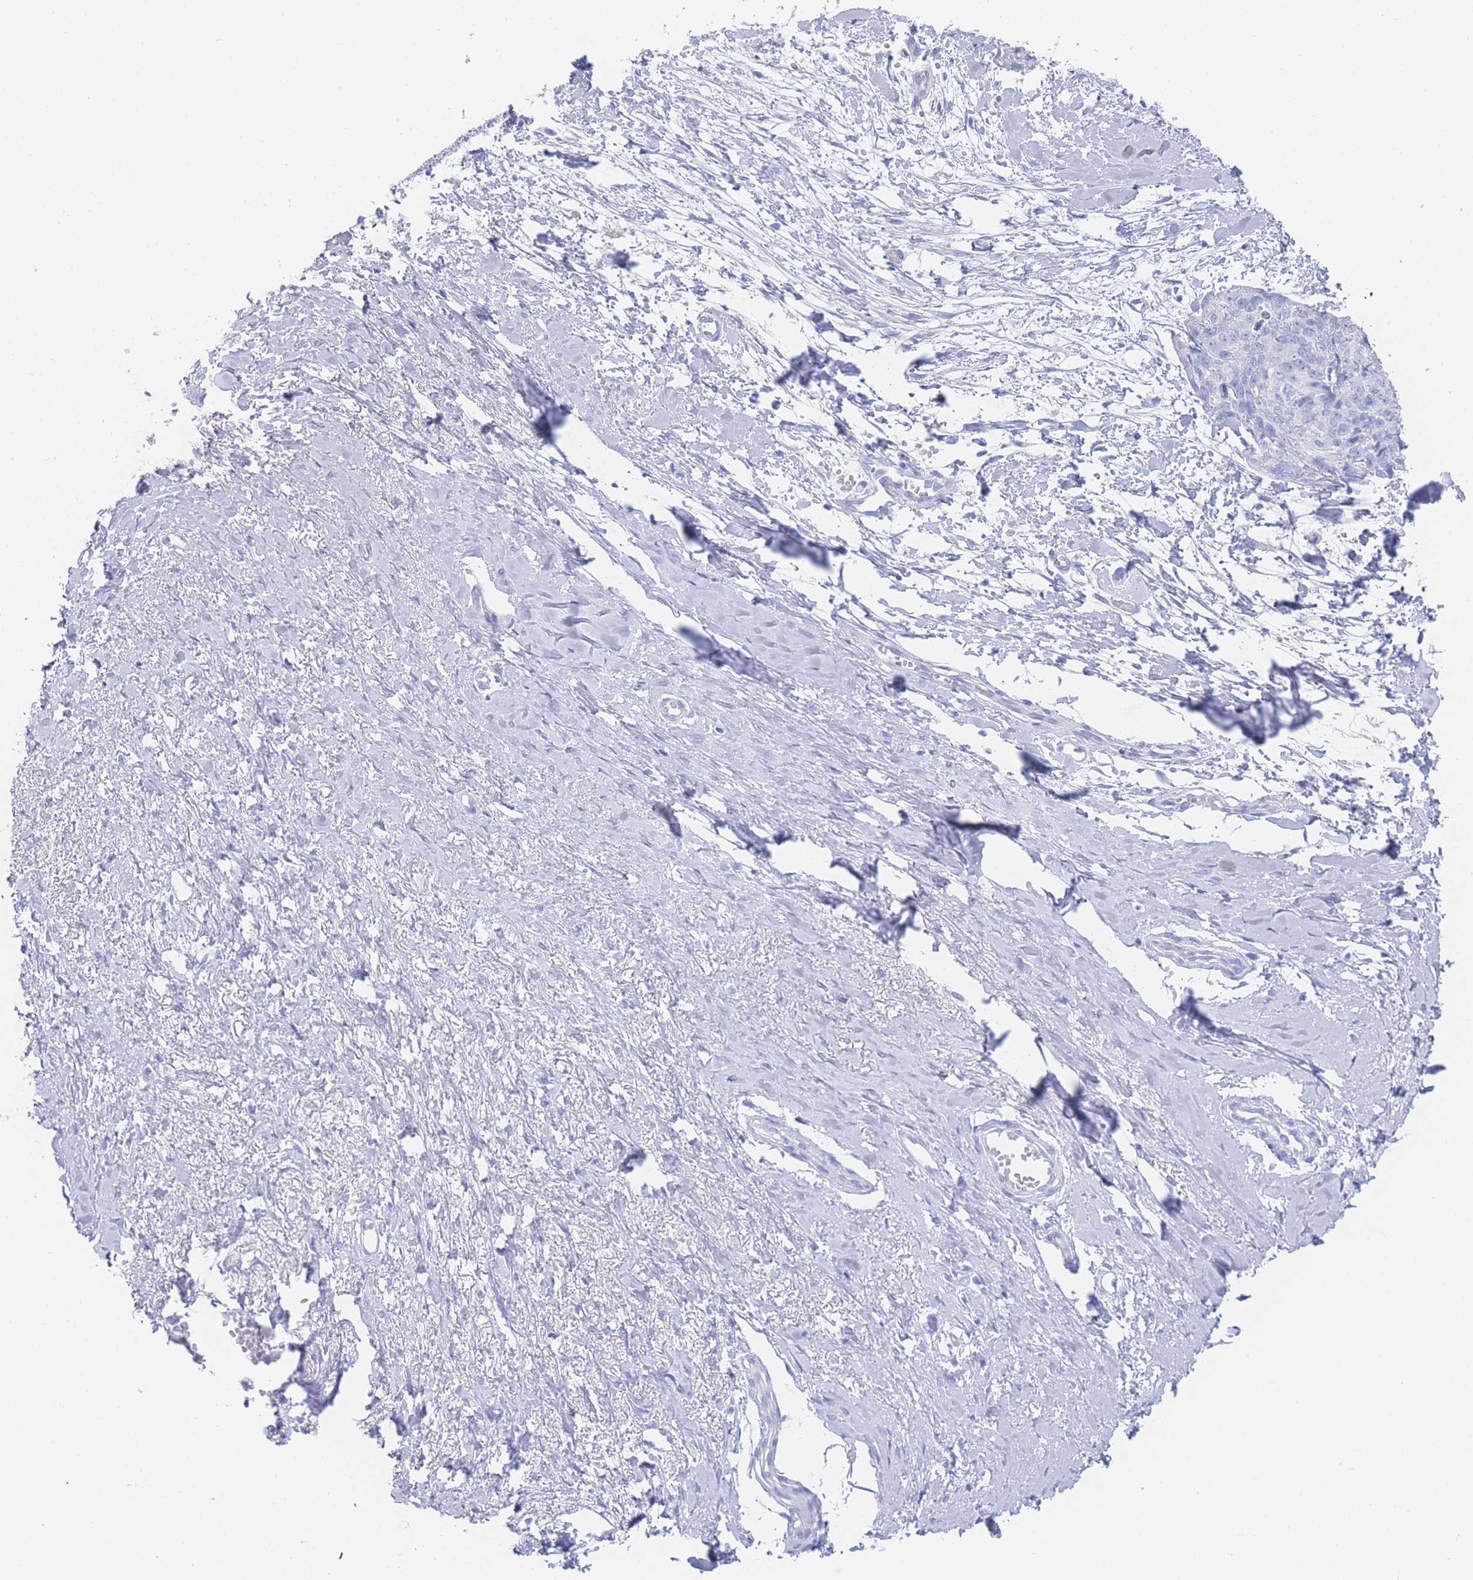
{"staining": {"intensity": "negative", "quantity": "none", "location": "none"}, "tissue": "skin cancer", "cell_type": "Tumor cells", "image_type": "cancer", "snomed": [{"axis": "morphology", "description": "Squamous cell carcinoma, NOS"}, {"axis": "topography", "description": "Skin"}, {"axis": "topography", "description": "Vulva"}], "caption": "Image shows no significant protein expression in tumor cells of squamous cell carcinoma (skin).", "gene": "LRRC37A", "patient": {"sex": "female", "age": 85}}